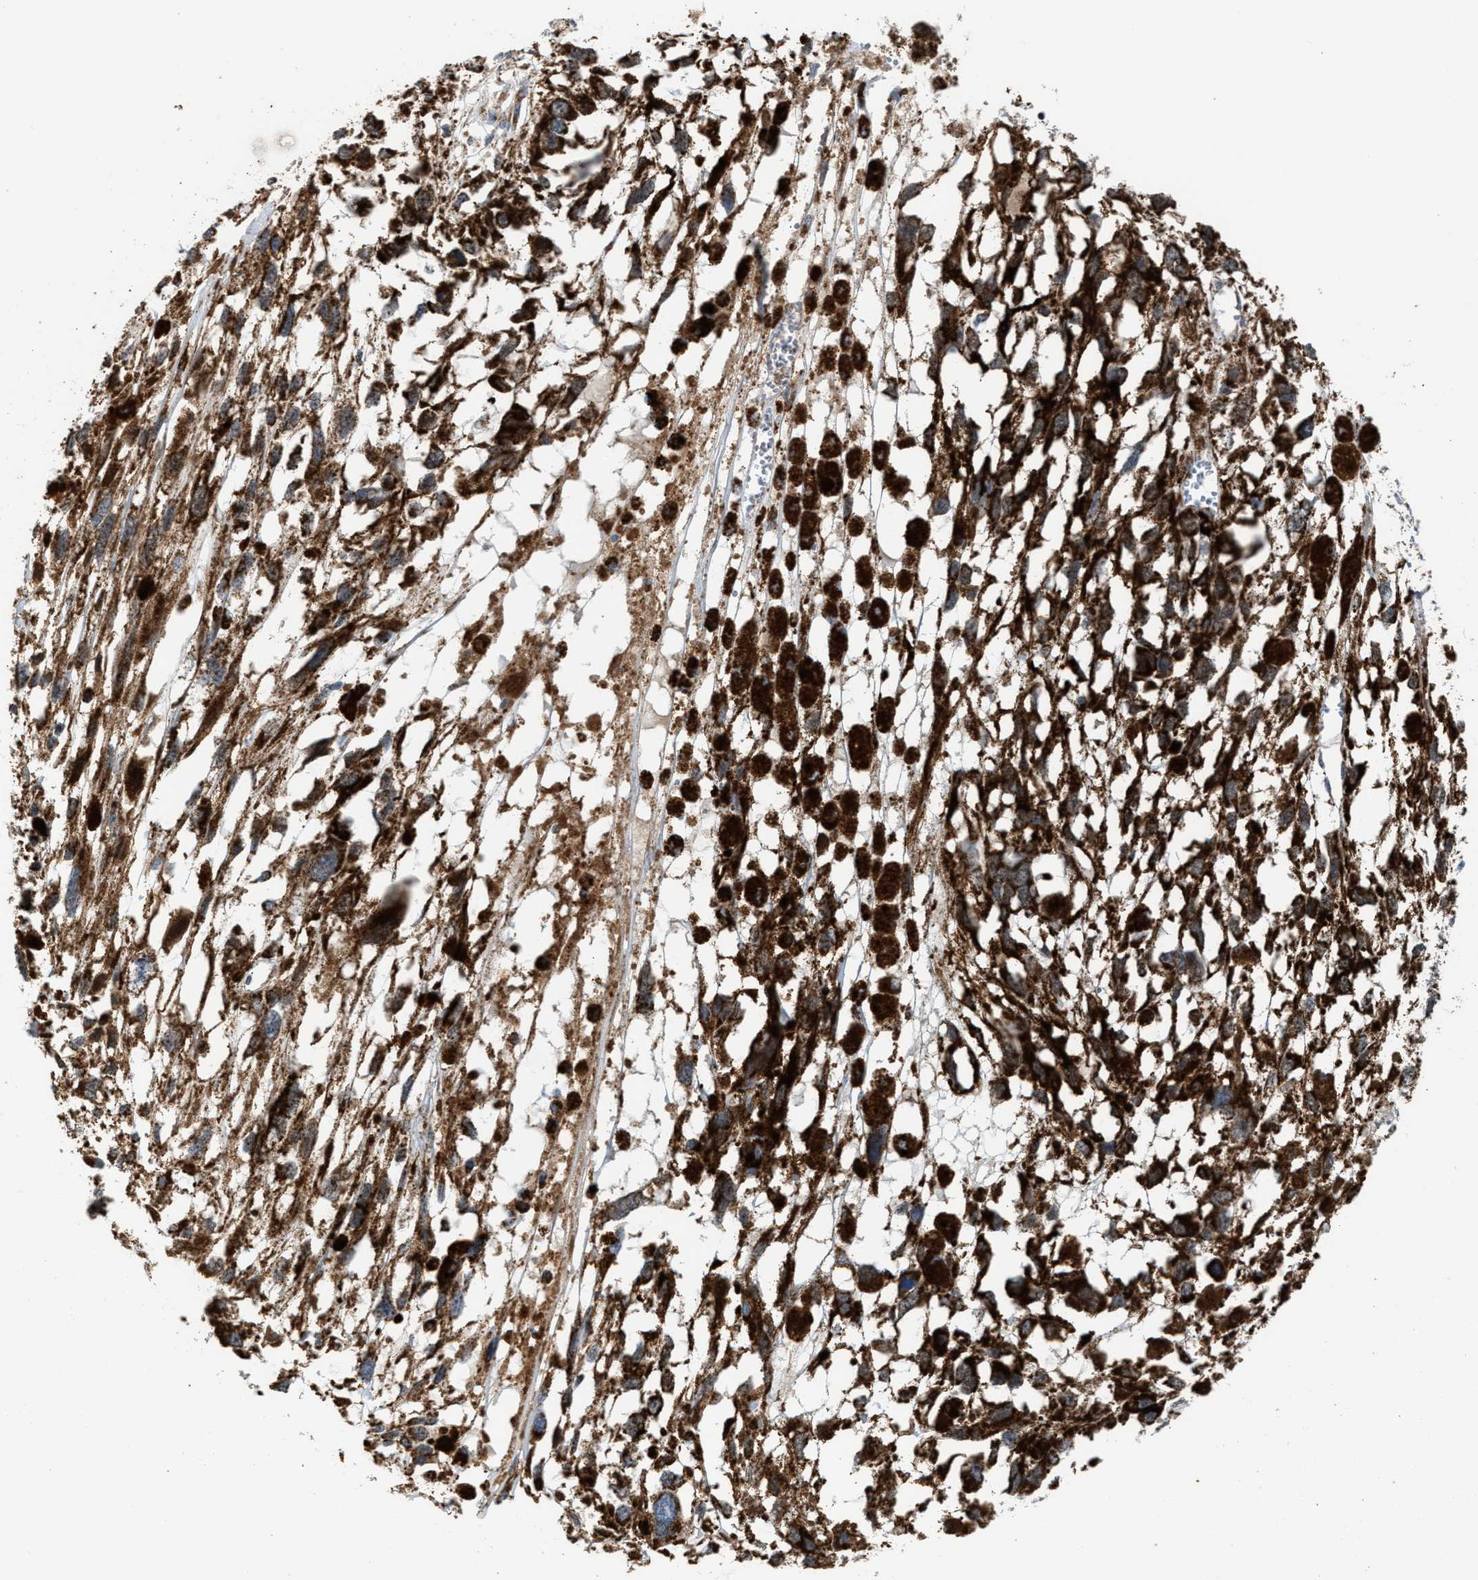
{"staining": {"intensity": "strong", "quantity": ">75%", "location": "cytoplasmic/membranous"}, "tissue": "melanoma", "cell_type": "Tumor cells", "image_type": "cancer", "snomed": [{"axis": "morphology", "description": "Malignant melanoma, Metastatic site"}, {"axis": "topography", "description": "Lymph node"}], "caption": "A high amount of strong cytoplasmic/membranous positivity is present in about >75% of tumor cells in malignant melanoma (metastatic site) tissue.", "gene": "PMPCA", "patient": {"sex": "male", "age": 59}}